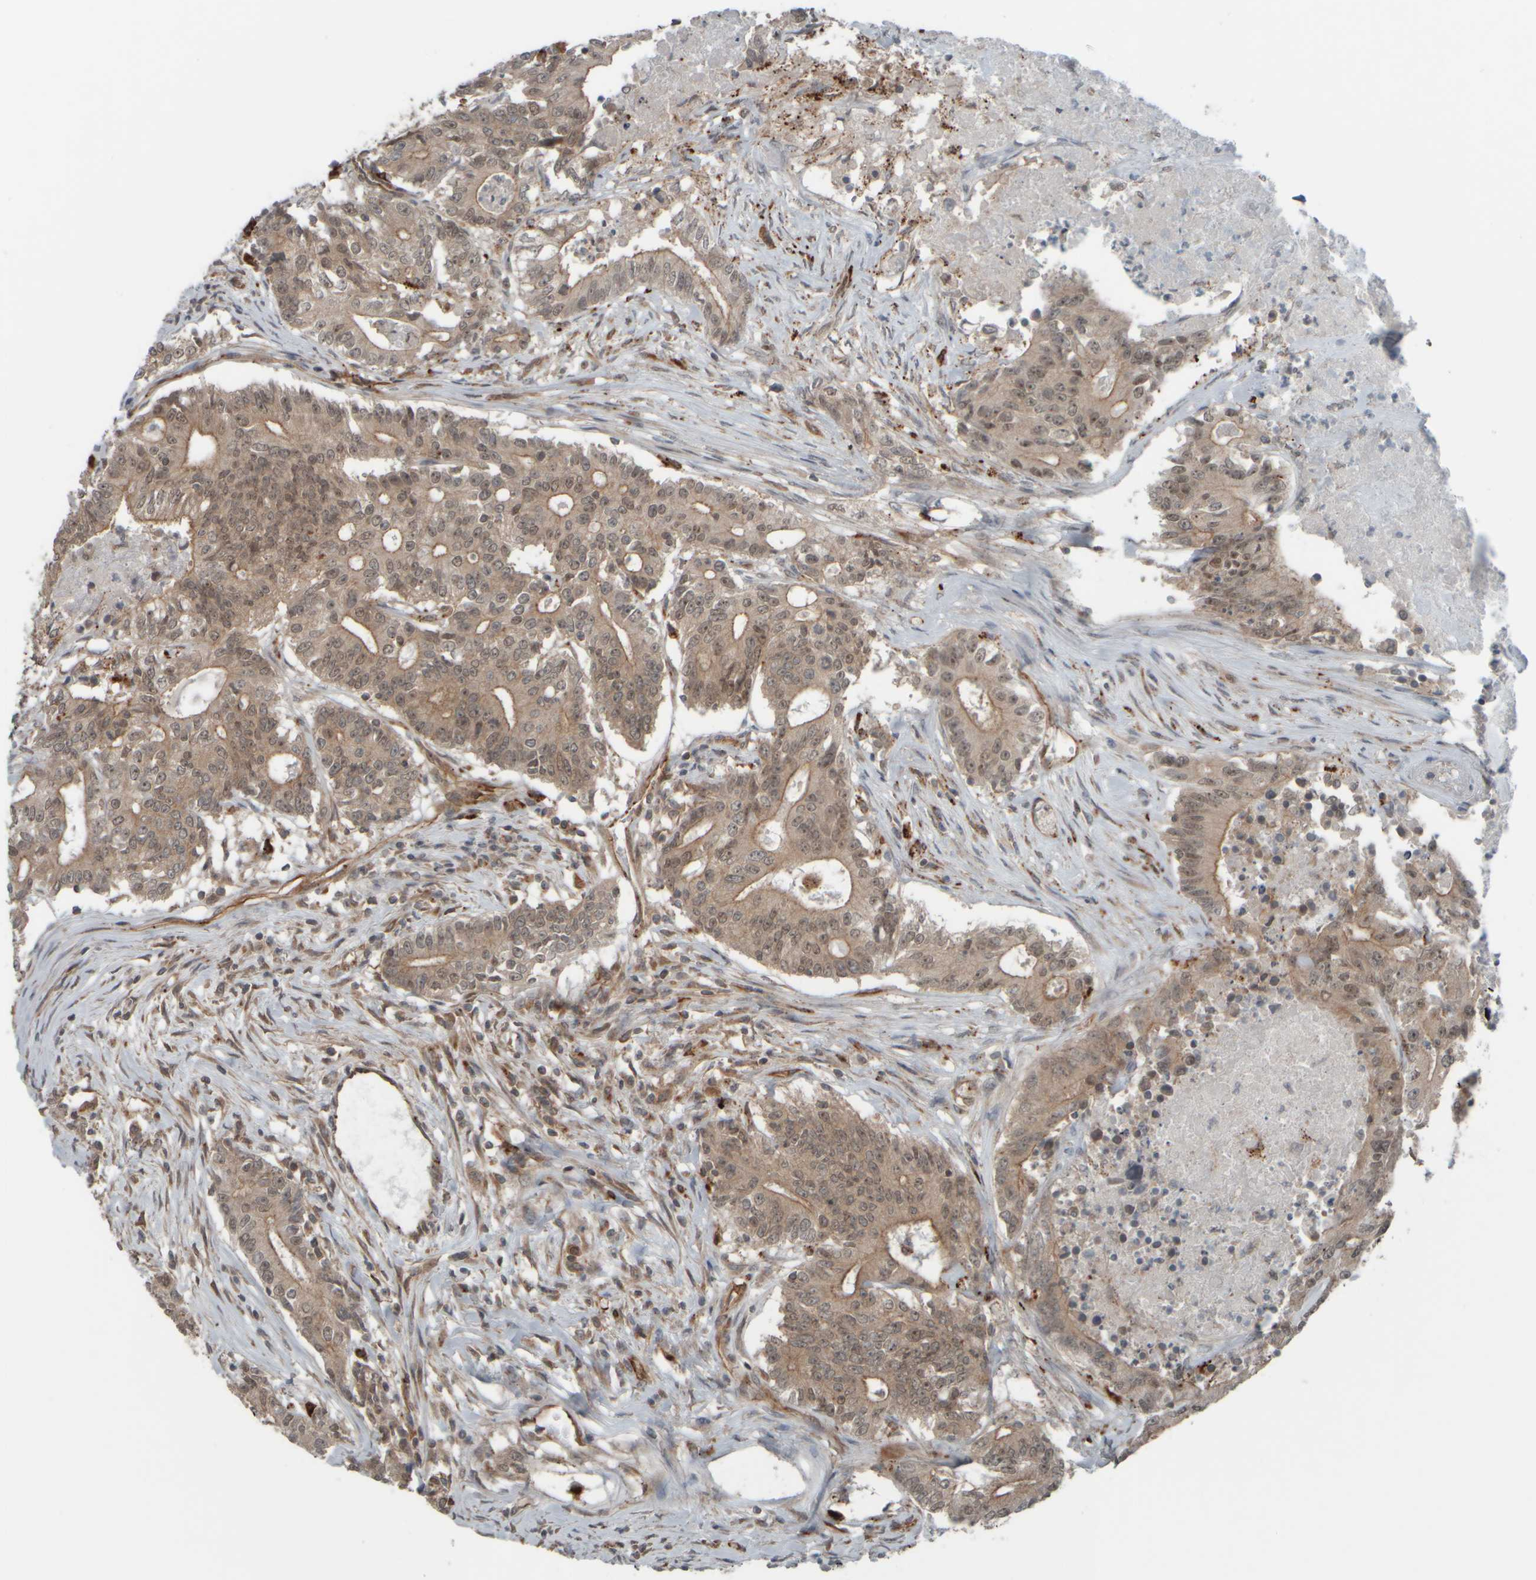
{"staining": {"intensity": "moderate", "quantity": ">75%", "location": "cytoplasmic/membranous"}, "tissue": "colorectal cancer", "cell_type": "Tumor cells", "image_type": "cancer", "snomed": [{"axis": "morphology", "description": "Adenocarcinoma, NOS"}, {"axis": "topography", "description": "Colon"}], "caption": "Immunohistochemistry of colorectal adenocarcinoma demonstrates medium levels of moderate cytoplasmic/membranous staining in about >75% of tumor cells.", "gene": "GIGYF1", "patient": {"sex": "female", "age": 77}}